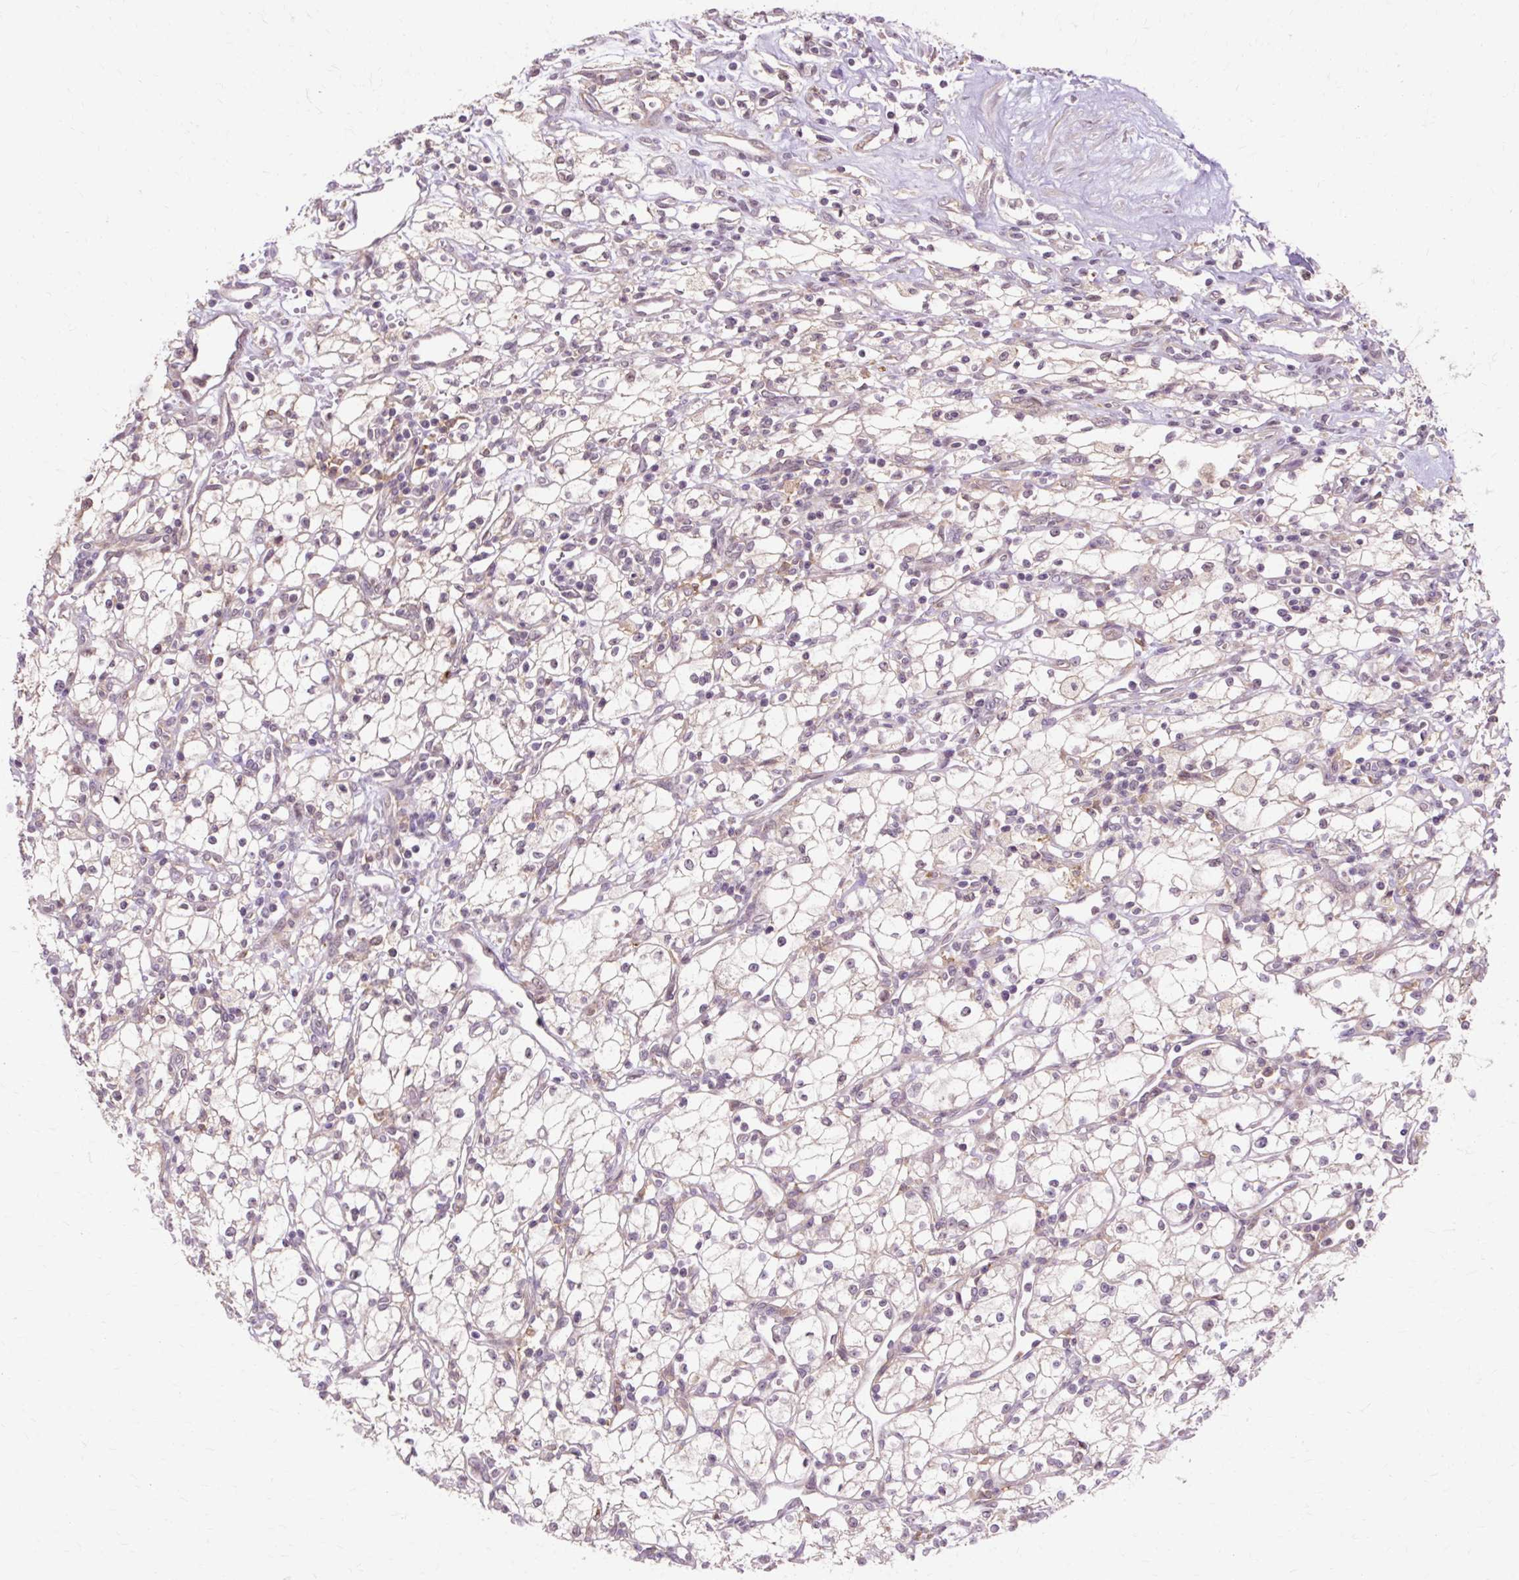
{"staining": {"intensity": "negative", "quantity": "none", "location": "none"}, "tissue": "renal cancer", "cell_type": "Tumor cells", "image_type": "cancer", "snomed": [{"axis": "morphology", "description": "Adenocarcinoma, NOS"}, {"axis": "topography", "description": "Kidney"}], "caption": "Tumor cells show no significant positivity in renal adenocarcinoma.", "gene": "GEMIN2", "patient": {"sex": "male", "age": 59}}